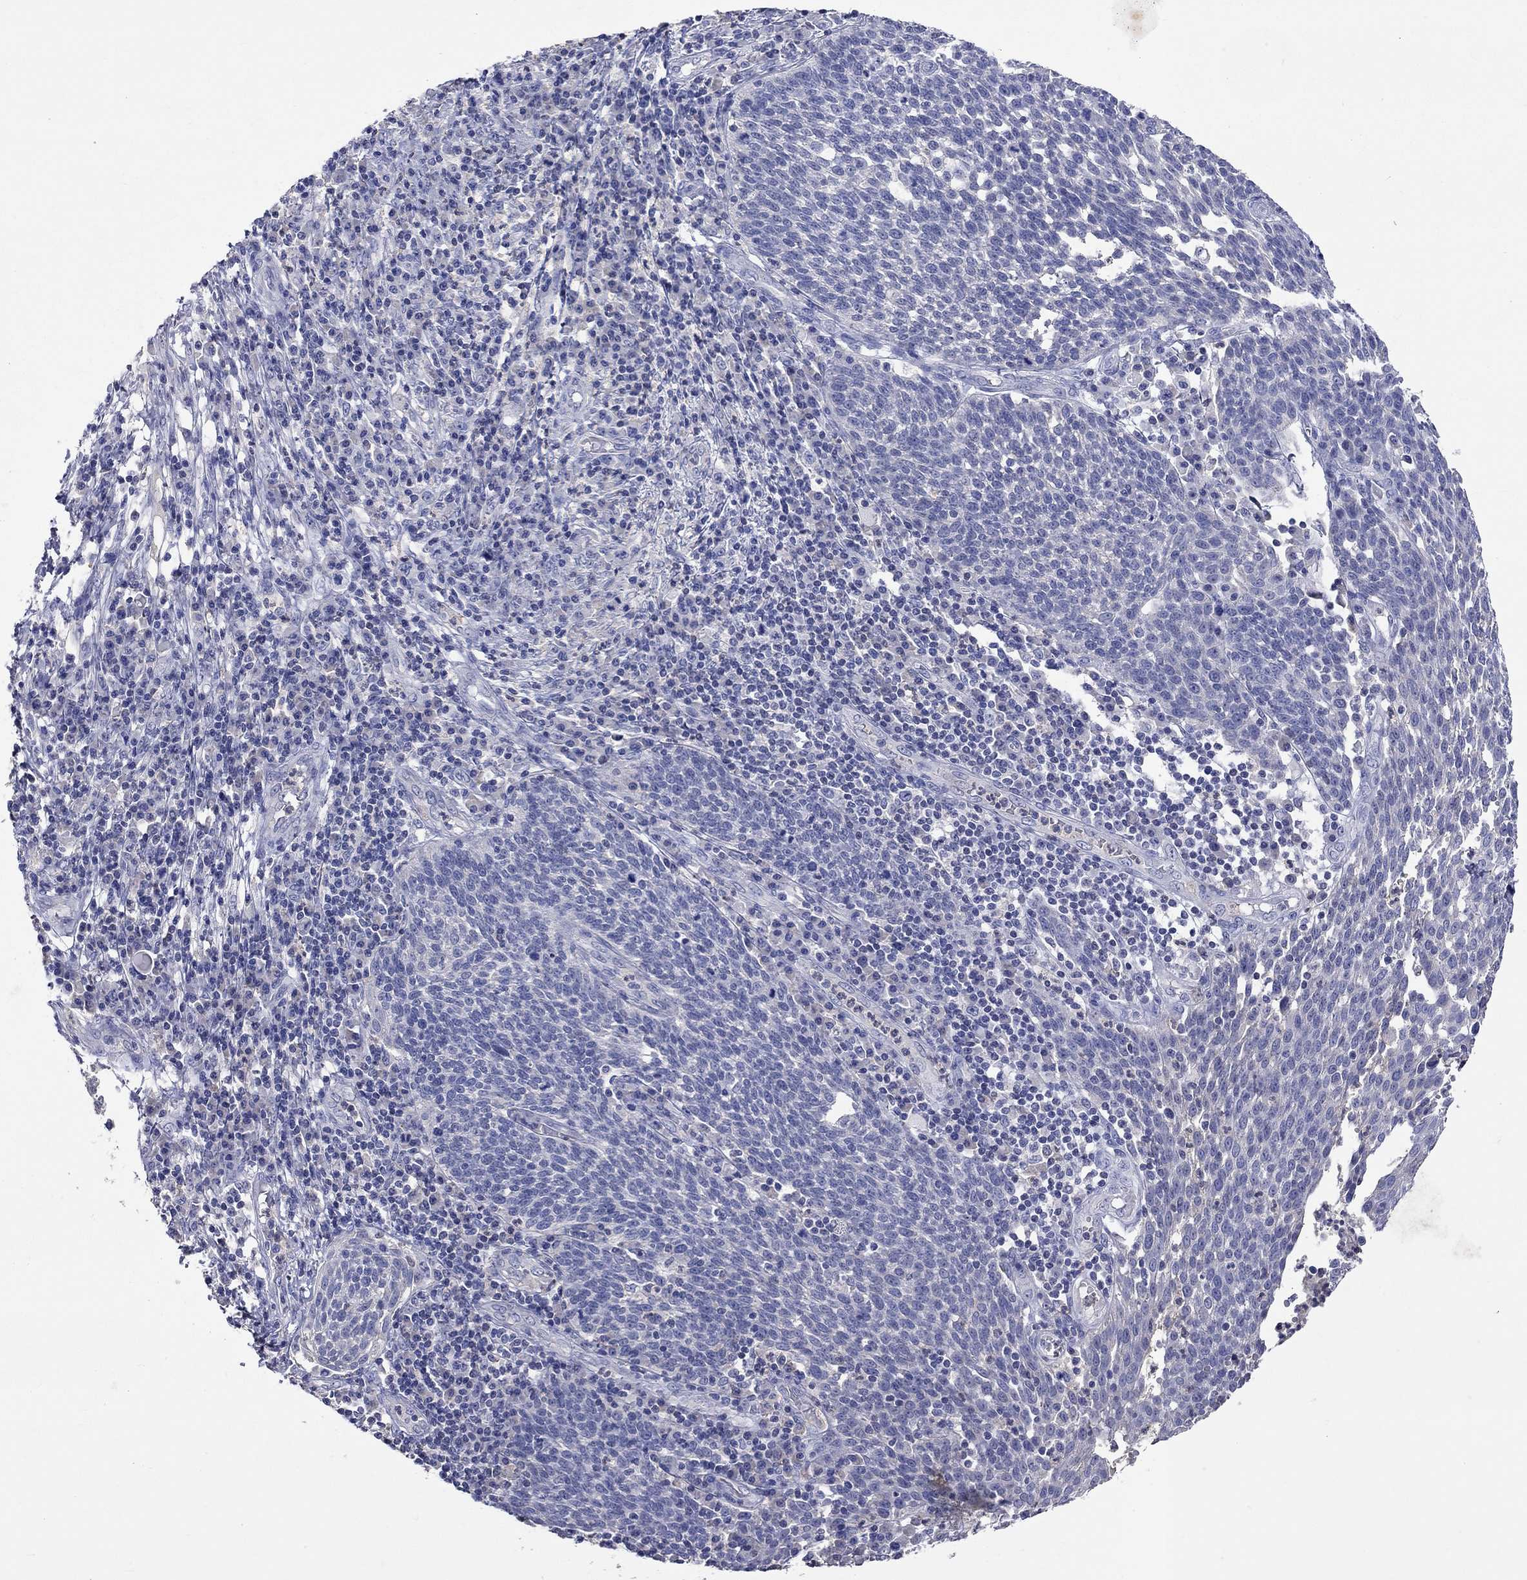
{"staining": {"intensity": "negative", "quantity": "none", "location": "none"}, "tissue": "cervical cancer", "cell_type": "Tumor cells", "image_type": "cancer", "snomed": [{"axis": "morphology", "description": "Squamous cell carcinoma, NOS"}, {"axis": "topography", "description": "Cervix"}], "caption": "The photomicrograph reveals no staining of tumor cells in cervical cancer.", "gene": "LRFN4", "patient": {"sex": "female", "age": 34}}